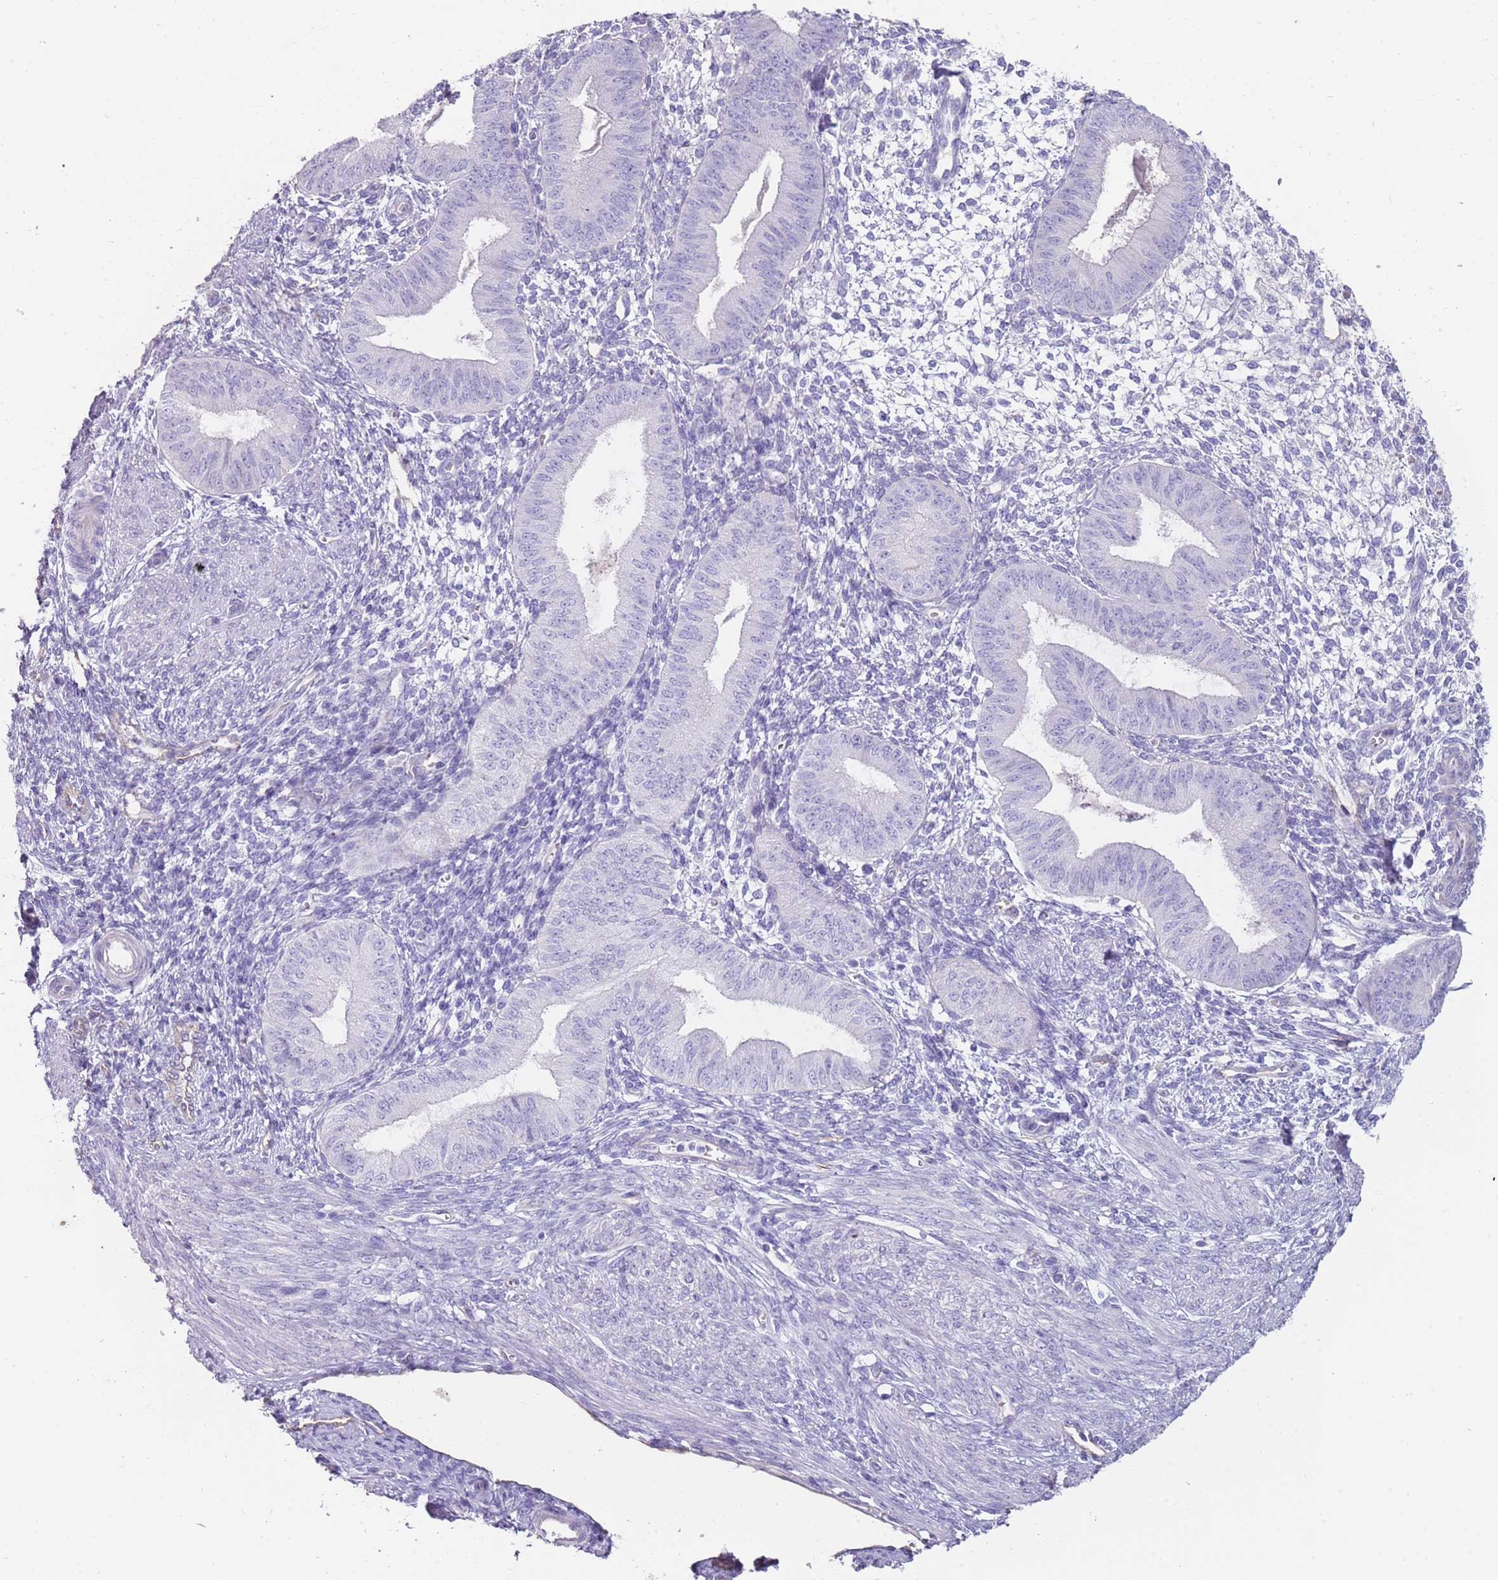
{"staining": {"intensity": "negative", "quantity": "none", "location": "none"}, "tissue": "endometrium", "cell_type": "Cells in endometrial stroma", "image_type": "normal", "snomed": [{"axis": "morphology", "description": "Normal tissue, NOS"}, {"axis": "topography", "description": "Endometrium"}], "caption": "Immunohistochemistry photomicrograph of benign endometrium: endometrium stained with DAB displays no significant protein staining in cells in endometrial stroma. Brightfield microscopy of immunohistochemistry (IHC) stained with DAB (3,3'-diaminobenzidine) (brown) and hematoxylin (blue), captured at high magnification.", "gene": "ENSG00000271254", "patient": {"sex": "female", "age": 49}}